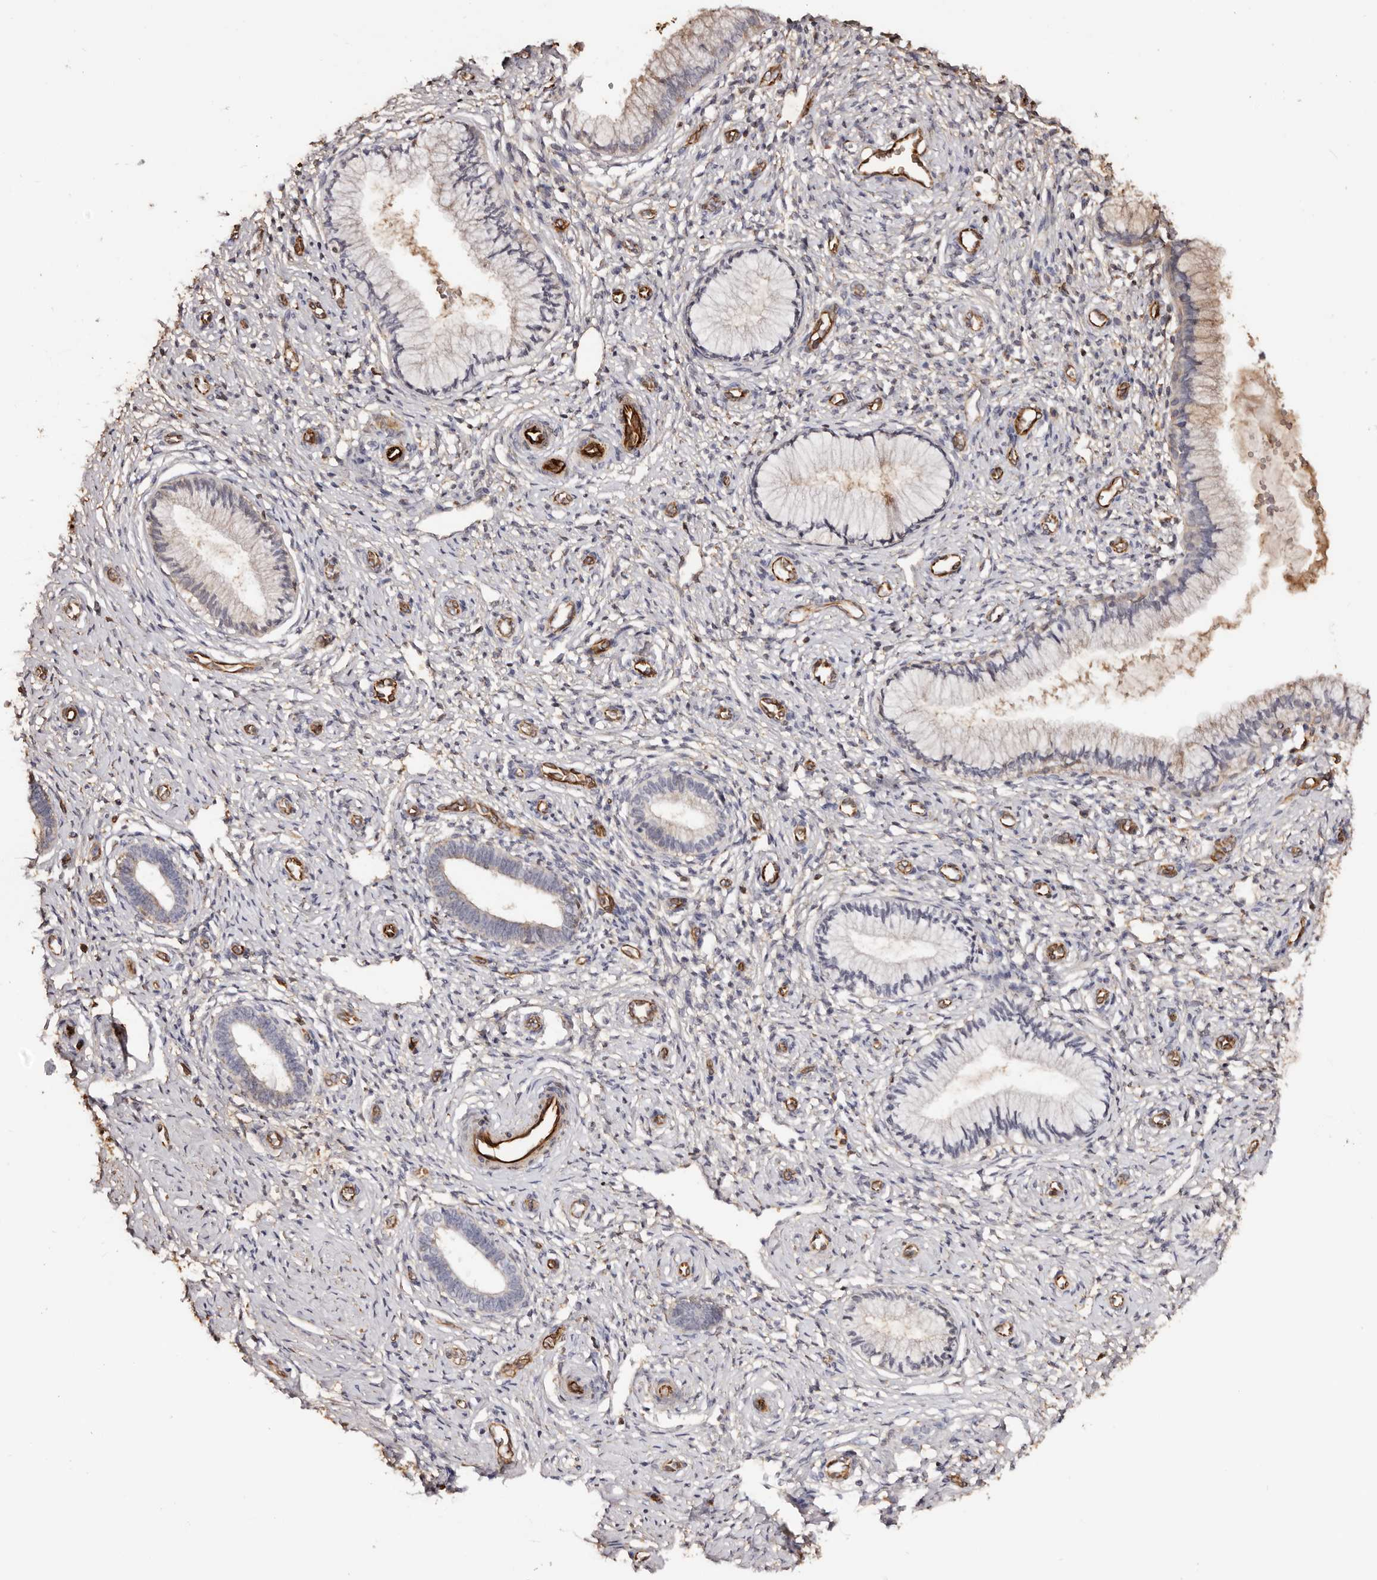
{"staining": {"intensity": "weak", "quantity": "<25%", "location": "cytoplasmic/membranous"}, "tissue": "cervix", "cell_type": "Glandular cells", "image_type": "normal", "snomed": [{"axis": "morphology", "description": "Normal tissue, NOS"}, {"axis": "topography", "description": "Cervix"}], "caption": "IHC of benign human cervix shows no positivity in glandular cells.", "gene": "ZNF557", "patient": {"sex": "female", "age": 27}}